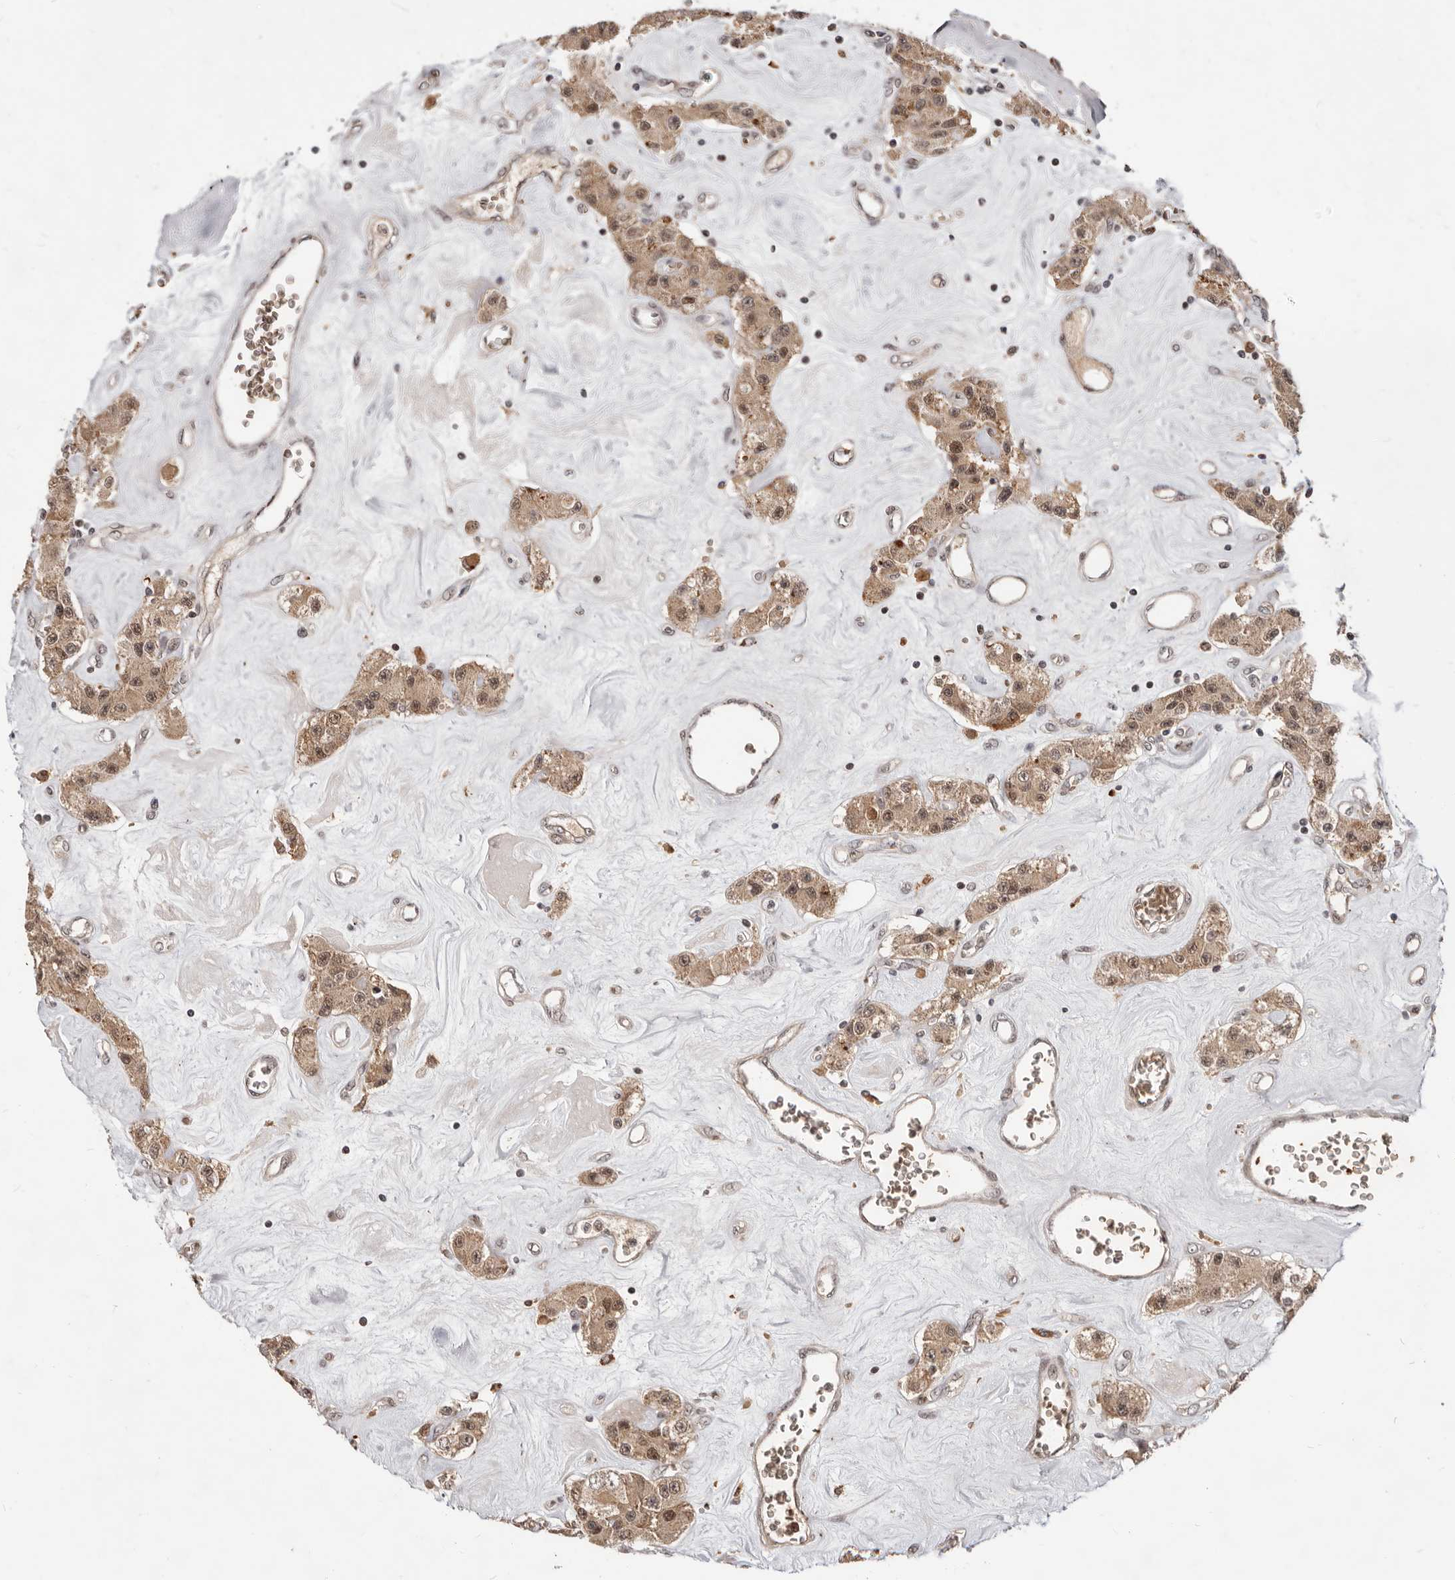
{"staining": {"intensity": "moderate", "quantity": ">75%", "location": "cytoplasmic/membranous,nuclear"}, "tissue": "carcinoid", "cell_type": "Tumor cells", "image_type": "cancer", "snomed": [{"axis": "morphology", "description": "Carcinoid, malignant, NOS"}, {"axis": "topography", "description": "Pancreas"}], "caption": "A brown stain labels moderate cytoplasmic/membranous and nuclear staining of a protein in human carcinoid tumor cells. The staining was performed using DAB, with brown indicating positive protein expression. Nuclei are stained blue with hematoxylin.", "gene": "NCOA3", "patient": {"sex": "male", "age": 41}}